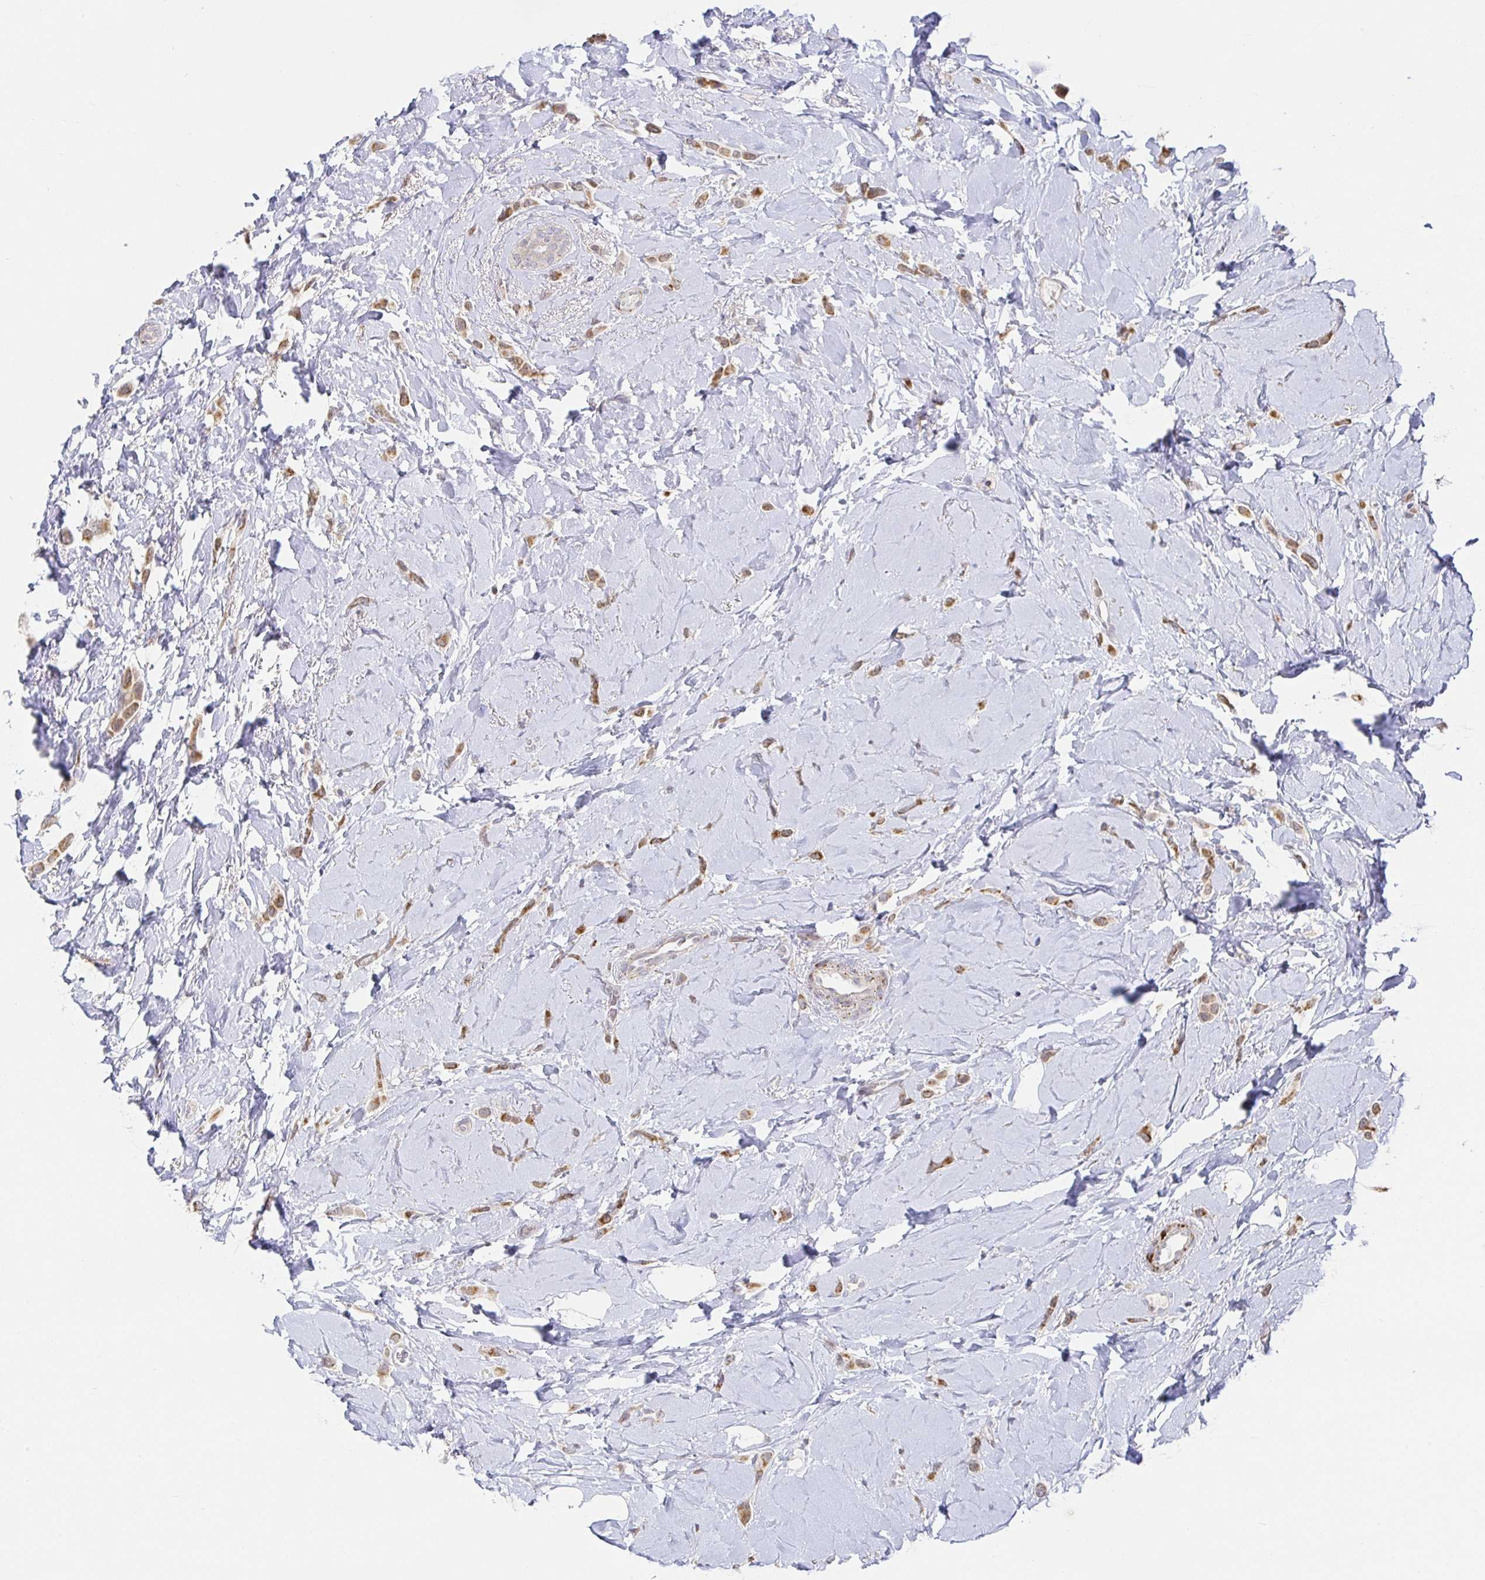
{"staining": {"intensity": "moderate", "quantity": ">75%", "location": "cytoplasmic/membranous"}, "tissue": "breast cancer", "cell_type": "Tumor cells", "image_type": "cancer", "snomed": [{"axis": "morphology", "description": "Lobular carcinoma"}, {"axis": "topography", "description": "Breast"}], "caption": "Immunohistochemistry histopathology image of neoplastic tissue: breast cancer (lobular carcinoma) stained using immunohistochemistry demonstrates medium levels of moderate protein expression localized specifically in the cytoplasmic/membranous of tumor cells, appearing as a cytoplasmic/membranous brown color.", "gene": "CIT", "patient": {"sex": "female", "age": 66}}